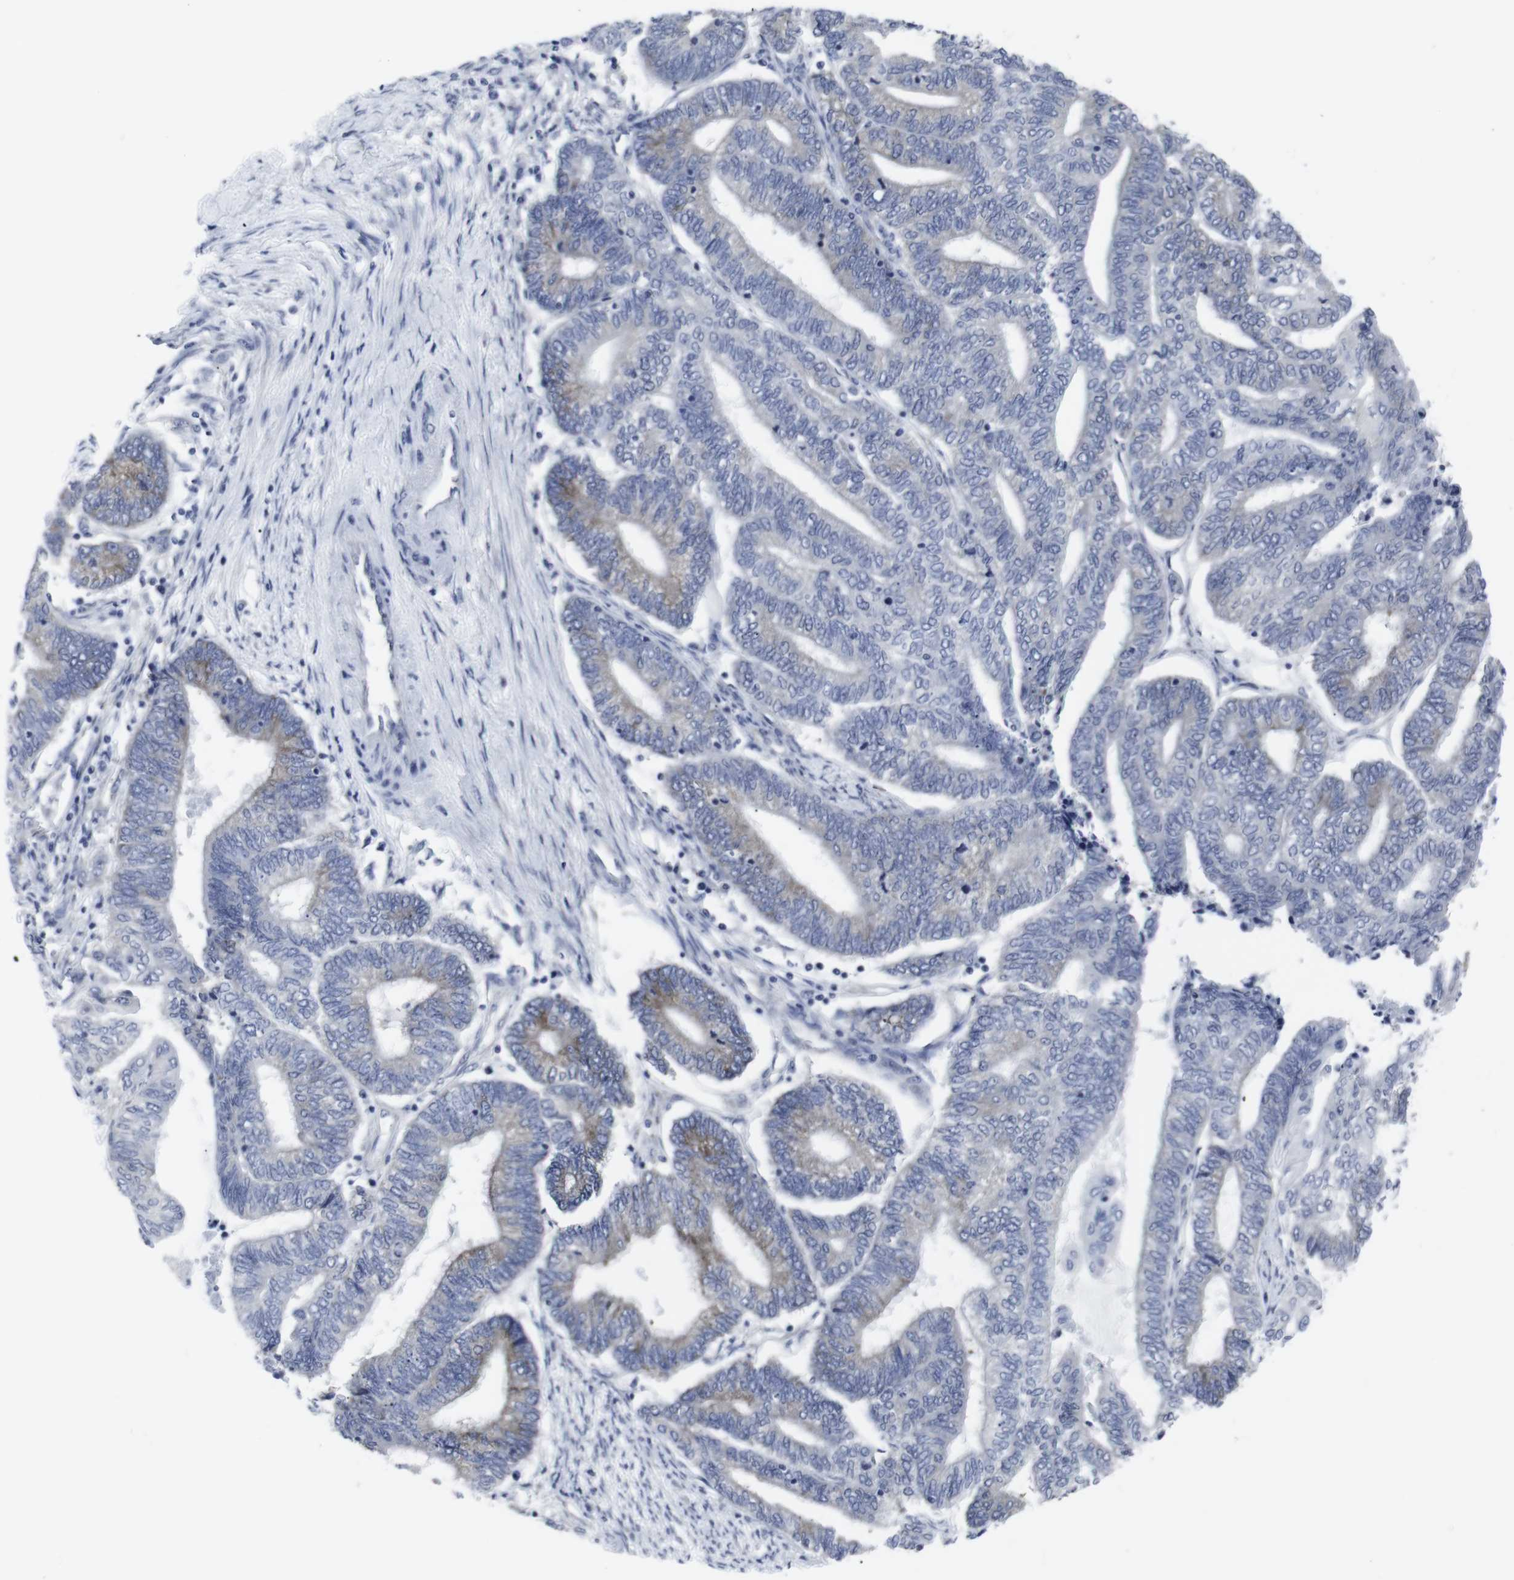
{"staining": {"intensity": "weak", "quantity": "25%-75%", "location": "cytoplasmic/membranous"}, "tissue": "endometrial cancer", "cell_type": "Tumor cells", "image_type": "cancer", "snomed": [{"axis": "morphology", "description": "Adenocarcinoma, NOS"}, {"axis": "topography", "description": "Uterus"}, {"axis": "topography", "description": "Endometrium"}], "caption": "Human endometrial cancer stained for a protein (brown) reveals weak cytoplasmic/membranous positive staining in about 25%-75% of tumor cells.", "gene": "GEMIN2", "patient": {"sex": "female", "age": 70}}